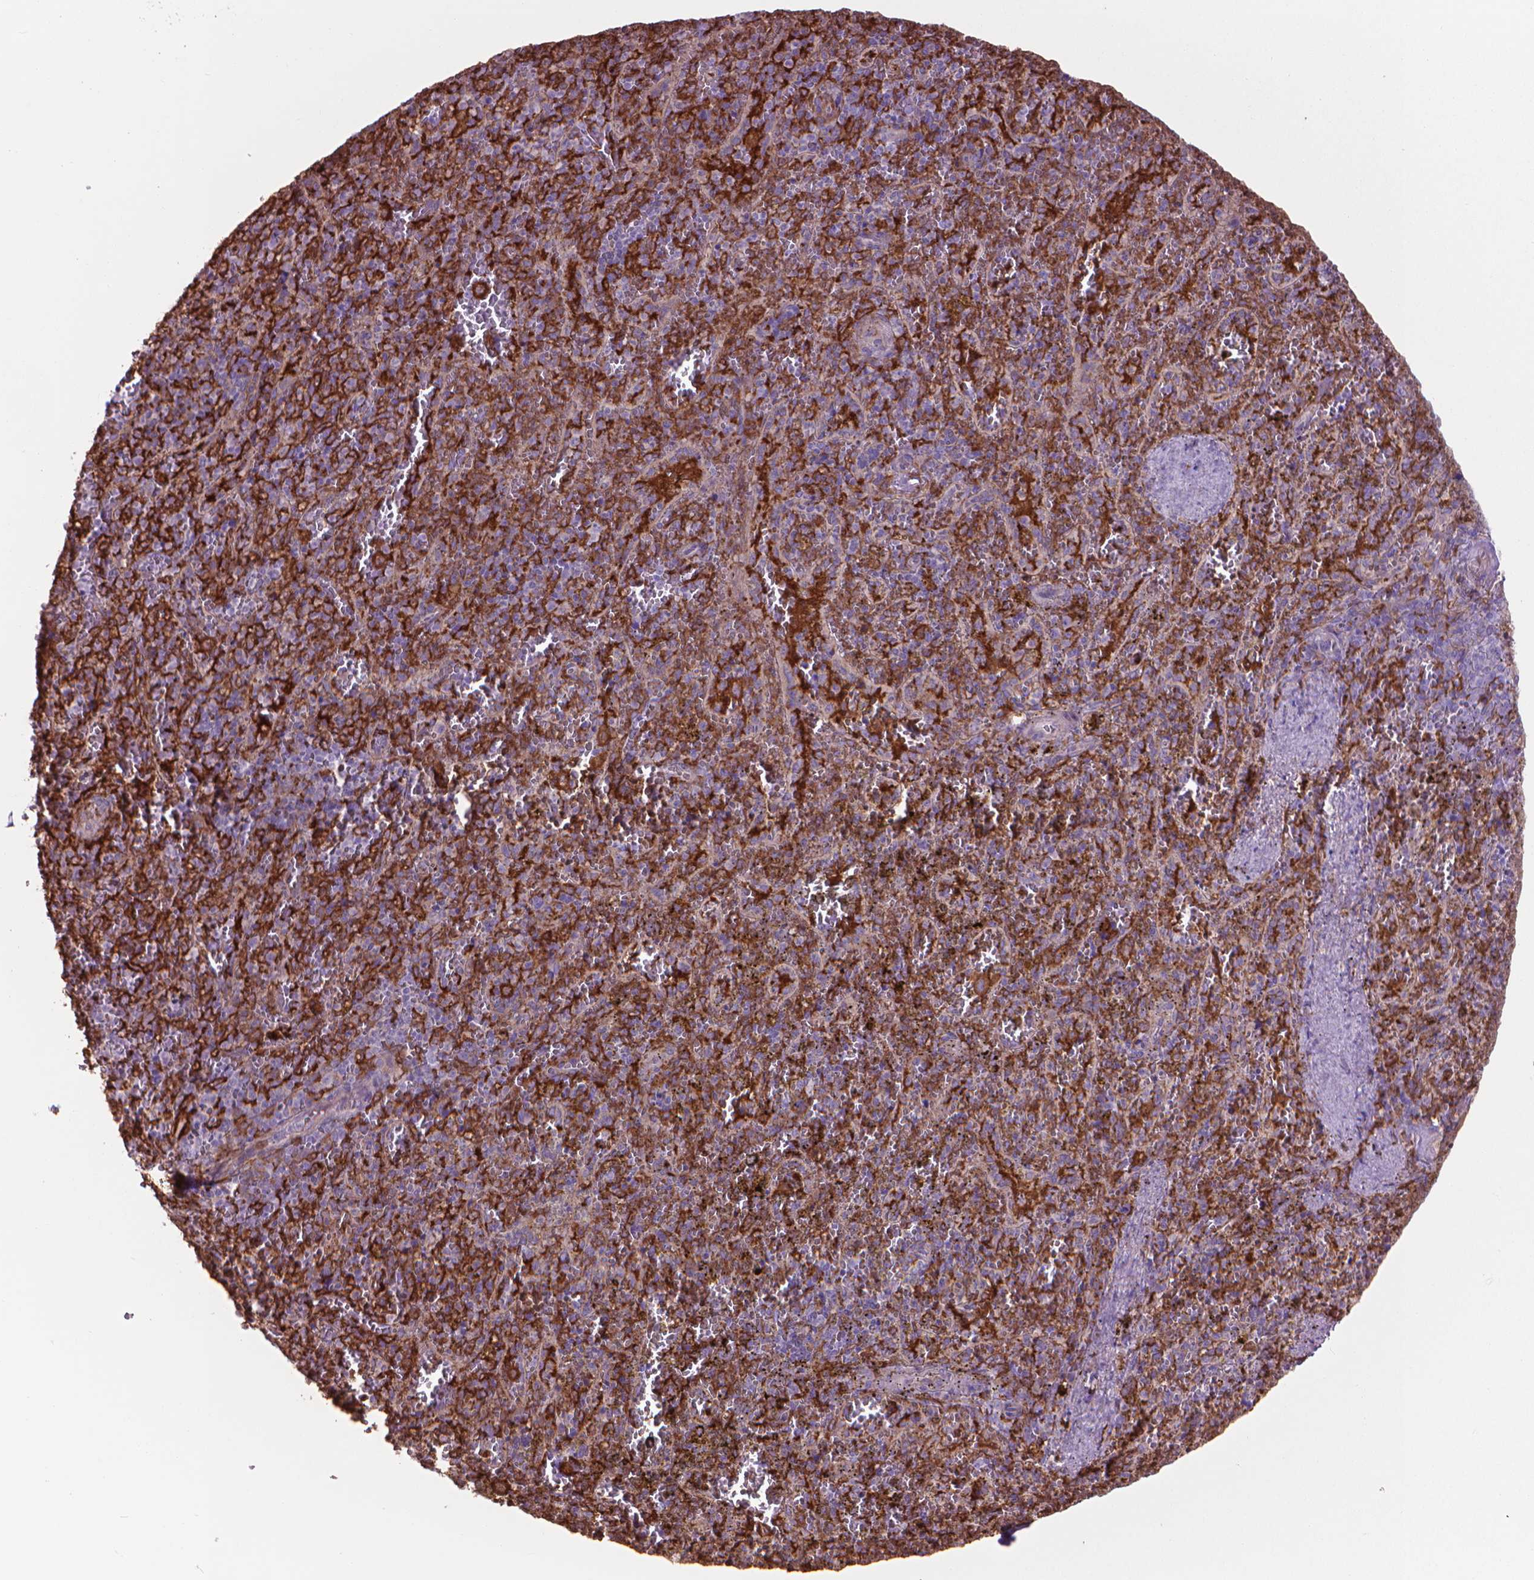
{"staining": {"intensity": "strong", "quantity": "<25%", "location": "cytoplasmic/membranous"}, "tissue": "spleen", "cell_type": "Cells in red pulp", "image_type": "normal", "snomed": [{"axis": "morphology", "description": "Normal tissue, NOS"}, {"axis": "topography", "description": "Spleen"}], "caption": "Protein staining of benign spleen displays strong cytoplasmic/membranous expression in approximately <25% of cells in red pulp.", "gene": "CORO1B", "patient": {"sex": "female", "age": 50}}